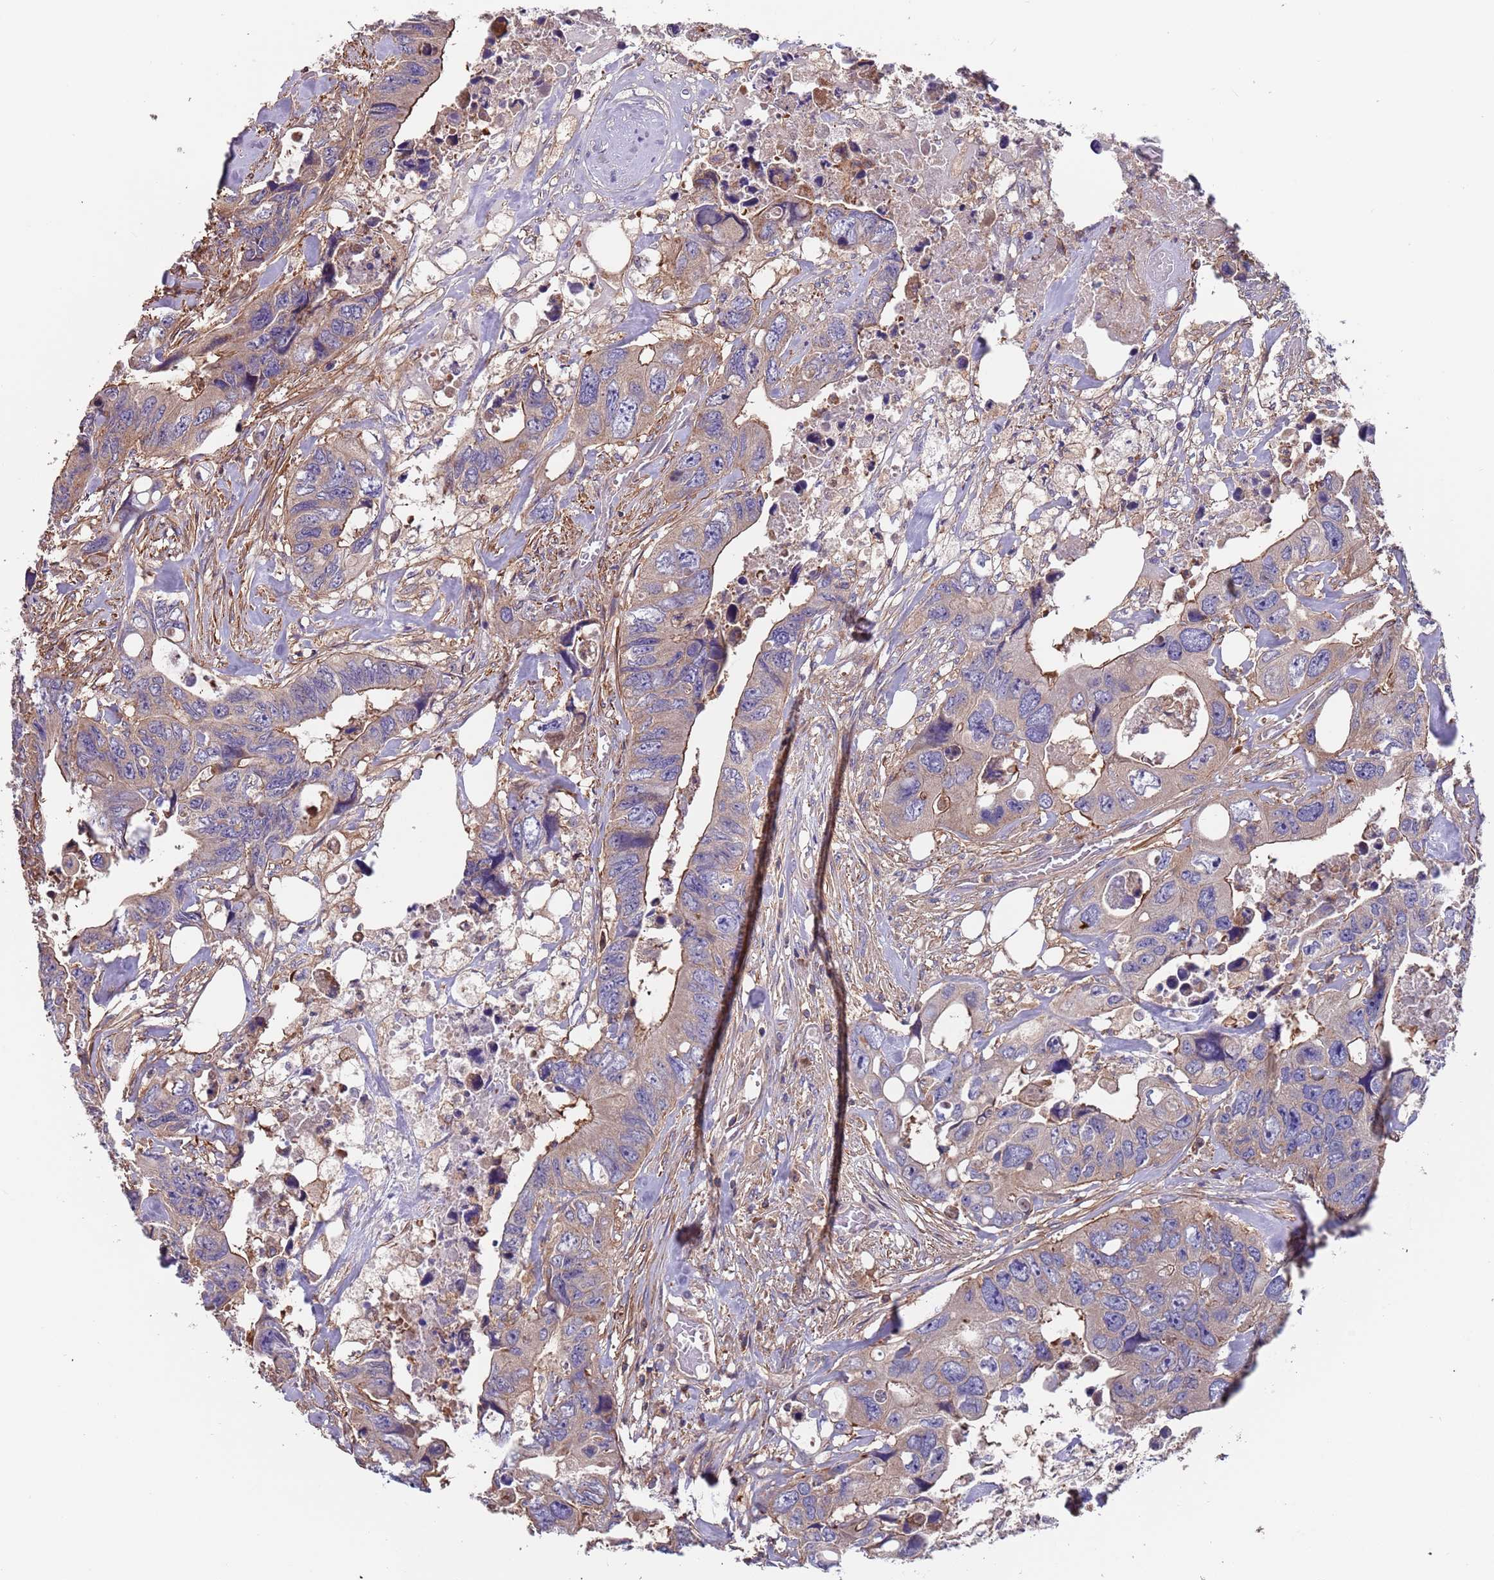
{"staining": {"intensity": "weak", "quantity": ">75%", "location": "cytoplasmic/membranous"}, "tissue": "colorectal cancer", "cell_type": "Tumor cells", "image_type": "cancer", "snomed": [{"axis": "morphology", "description": "Adenocarcinoma, NOS"}, {"axis": "topography", "description": "Rectum"}], "caption": "Human colorectal cancer (adenocarcinoma) stained with a brown dye demonstrates weak cytoplasmic/membranous positive expression in approximately >75% of tumor cells.", "gene": "SYT4", "patient": {"sex": "male", "age": 57}}